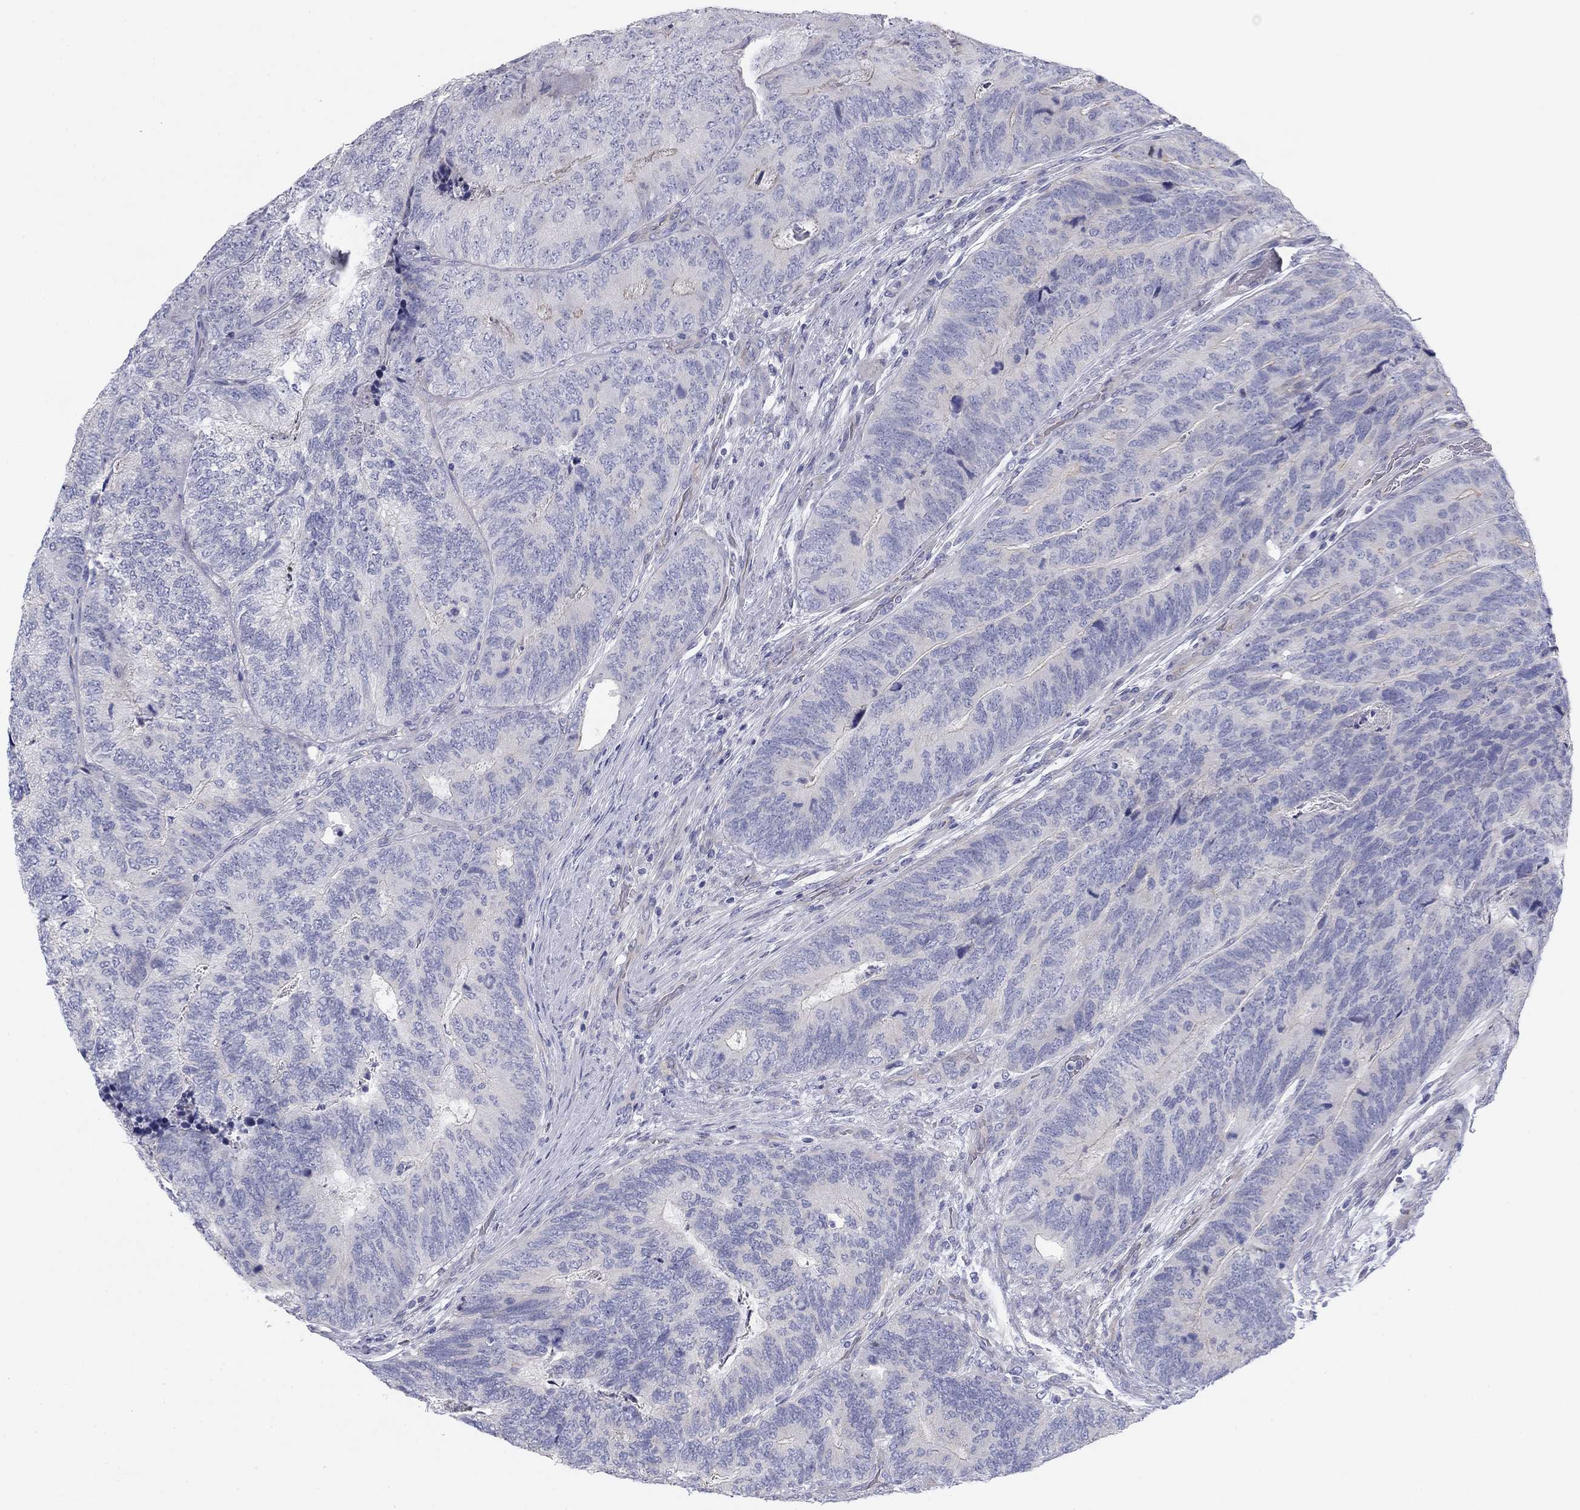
{"staining": {"intensity": "negative", "quantity": "none", "location": "none"}, "tissue": "colorectal cancer", "cell_type": "Tumor cells", "image_type": "cancer", "snomed": [{"axis": "morphology", "description": "Adenocarcinoma, NOS"}, {"axis": "topography", "description": "Colon"}], "caption": "Immunohistochemical staining of human colorectal cancer (adenocarcinoma) demonstrates no significant expression in tumor cells.", "gene": "SEPTIN3", "patient": {"sex": "female", "age": 67}}